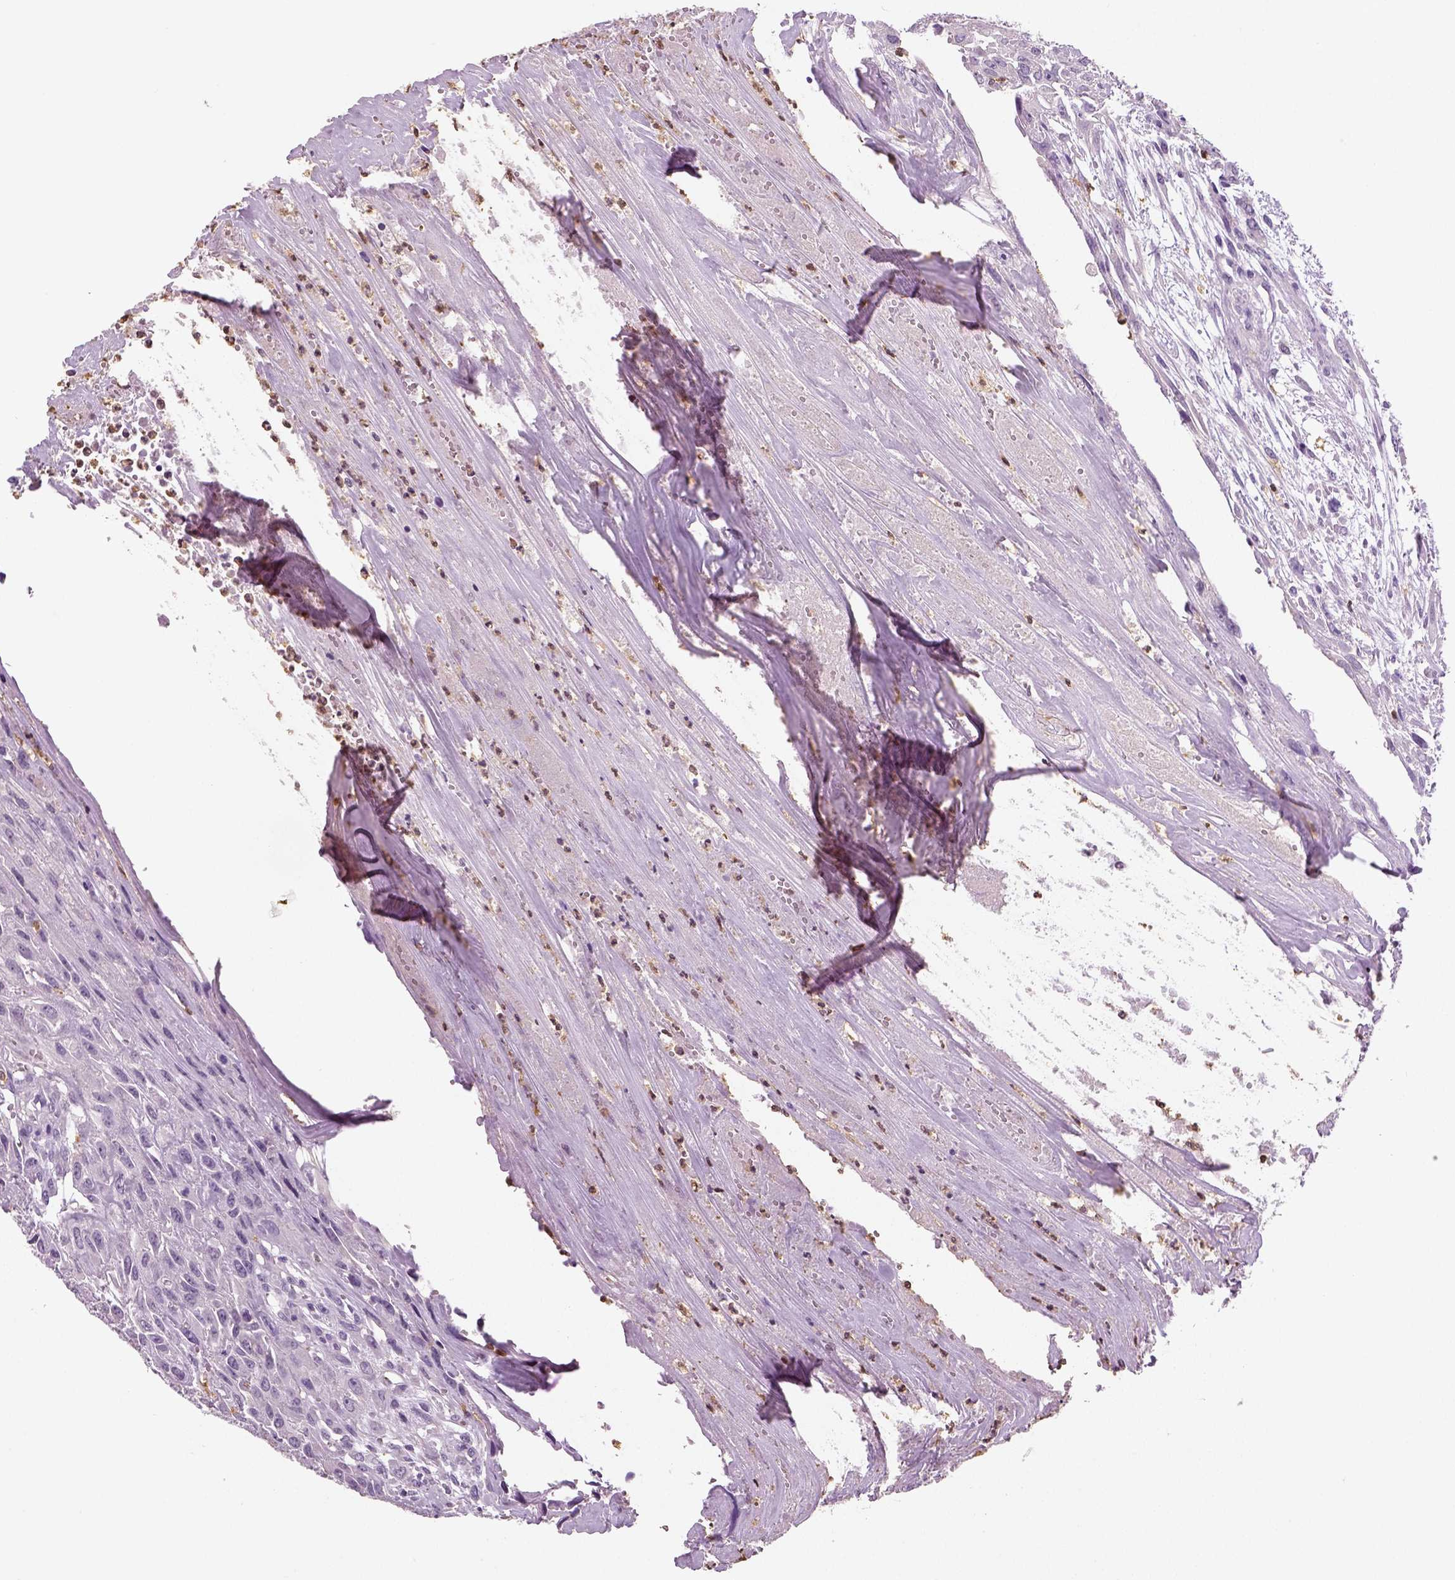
{"staining": {"intensity": "negative", "quantity": "none", "location": "none"}, "tissue": "urothelial cancer", "cell_type": "Tumor cells", "image_type": "cancer", "snomed": [{"axis": "morphology", "description": "Urothelial carcinoma, High grade"}, {"axis": "topography", "description": "Urinary bladder"}], "caption": "Immunohistochemistry photomicrograph of urothelial cancer stained for a protein (brown), which shows no staining in tumor cells.", "gene": "NECAB2", "patient": {"sex": "male", "age": 67}}